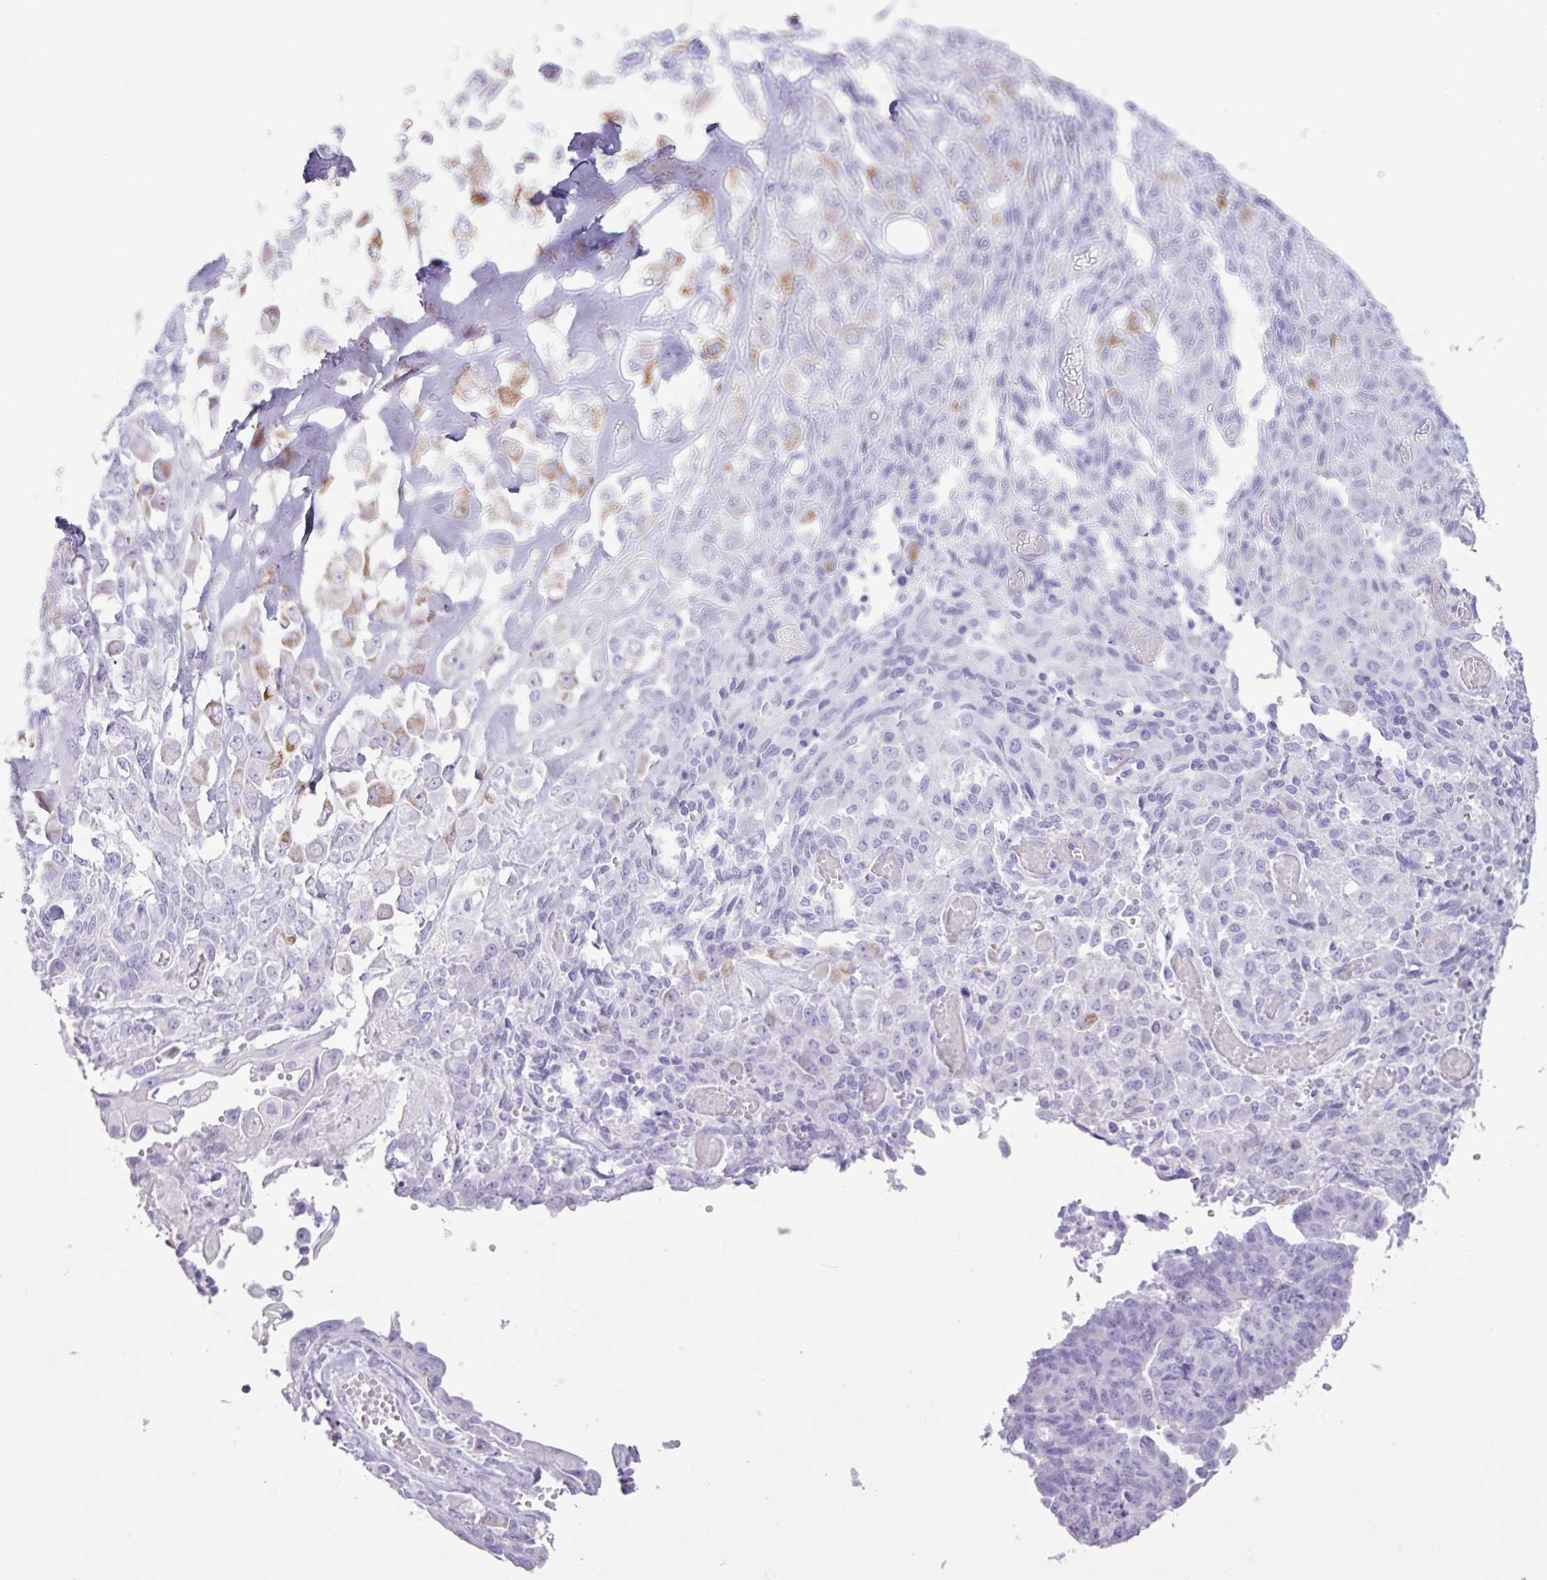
{"staining": {"intensity": "negative", "quantity": "none", "location": "none"}, "tissue": "endometrial cancer", "cell_type": "Tumor cells", "image_type": "cancer", "snomed": [{"axis": "morphology", "description": "Adenocarcinoma, NOS"}, {"axis": "topography", "description": "Endometrium"}], "caption": "Photomicrograph shows no significant protein staining in tumor cells of endometrial cancer (adenocarcinoma). (Immunohistochemistry (ihc), brightfield microscopy, high magnification).", "gene": "CKMT2", "patient": {"sex": "female", "age": 32}}